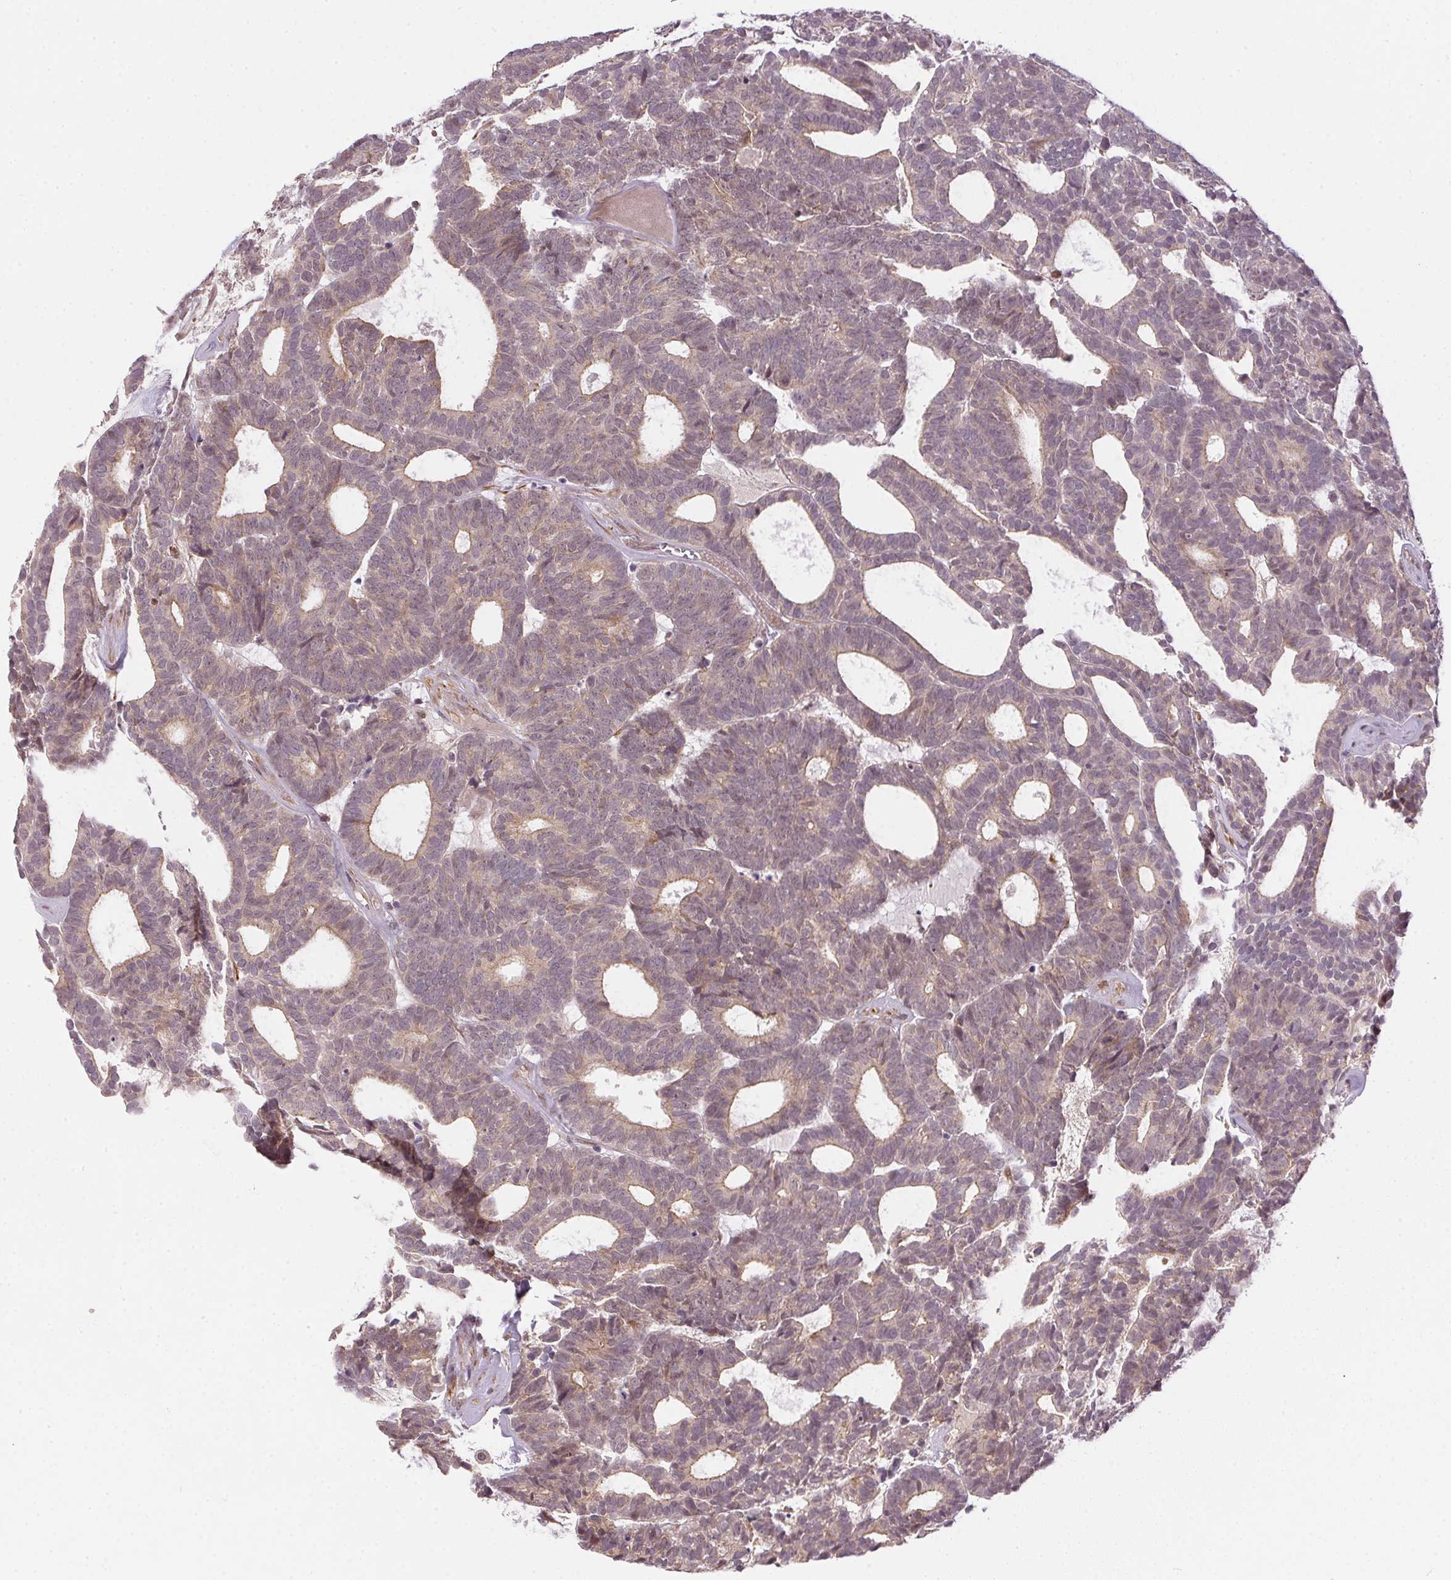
{"staining": {"intensity": "weak", "quantity": "<25%", "location": "cytoplasmic/membranous"}, "tissue": "head and neck cancer", "cell_type": "Tumor cells", "image_type": "cancer", "snomed": [{"axis": "morphology", "description": "Adenocarcinoma, NOS"}, {"axis": "topography", "description": "Head-Neck"}], "caption": "Immunohistochemistry of head and neck adenocarcinoma exhibits no expression in tumor cells.", "gene": "CFAP92", "patient": {"sex": "female", "age": 81}}